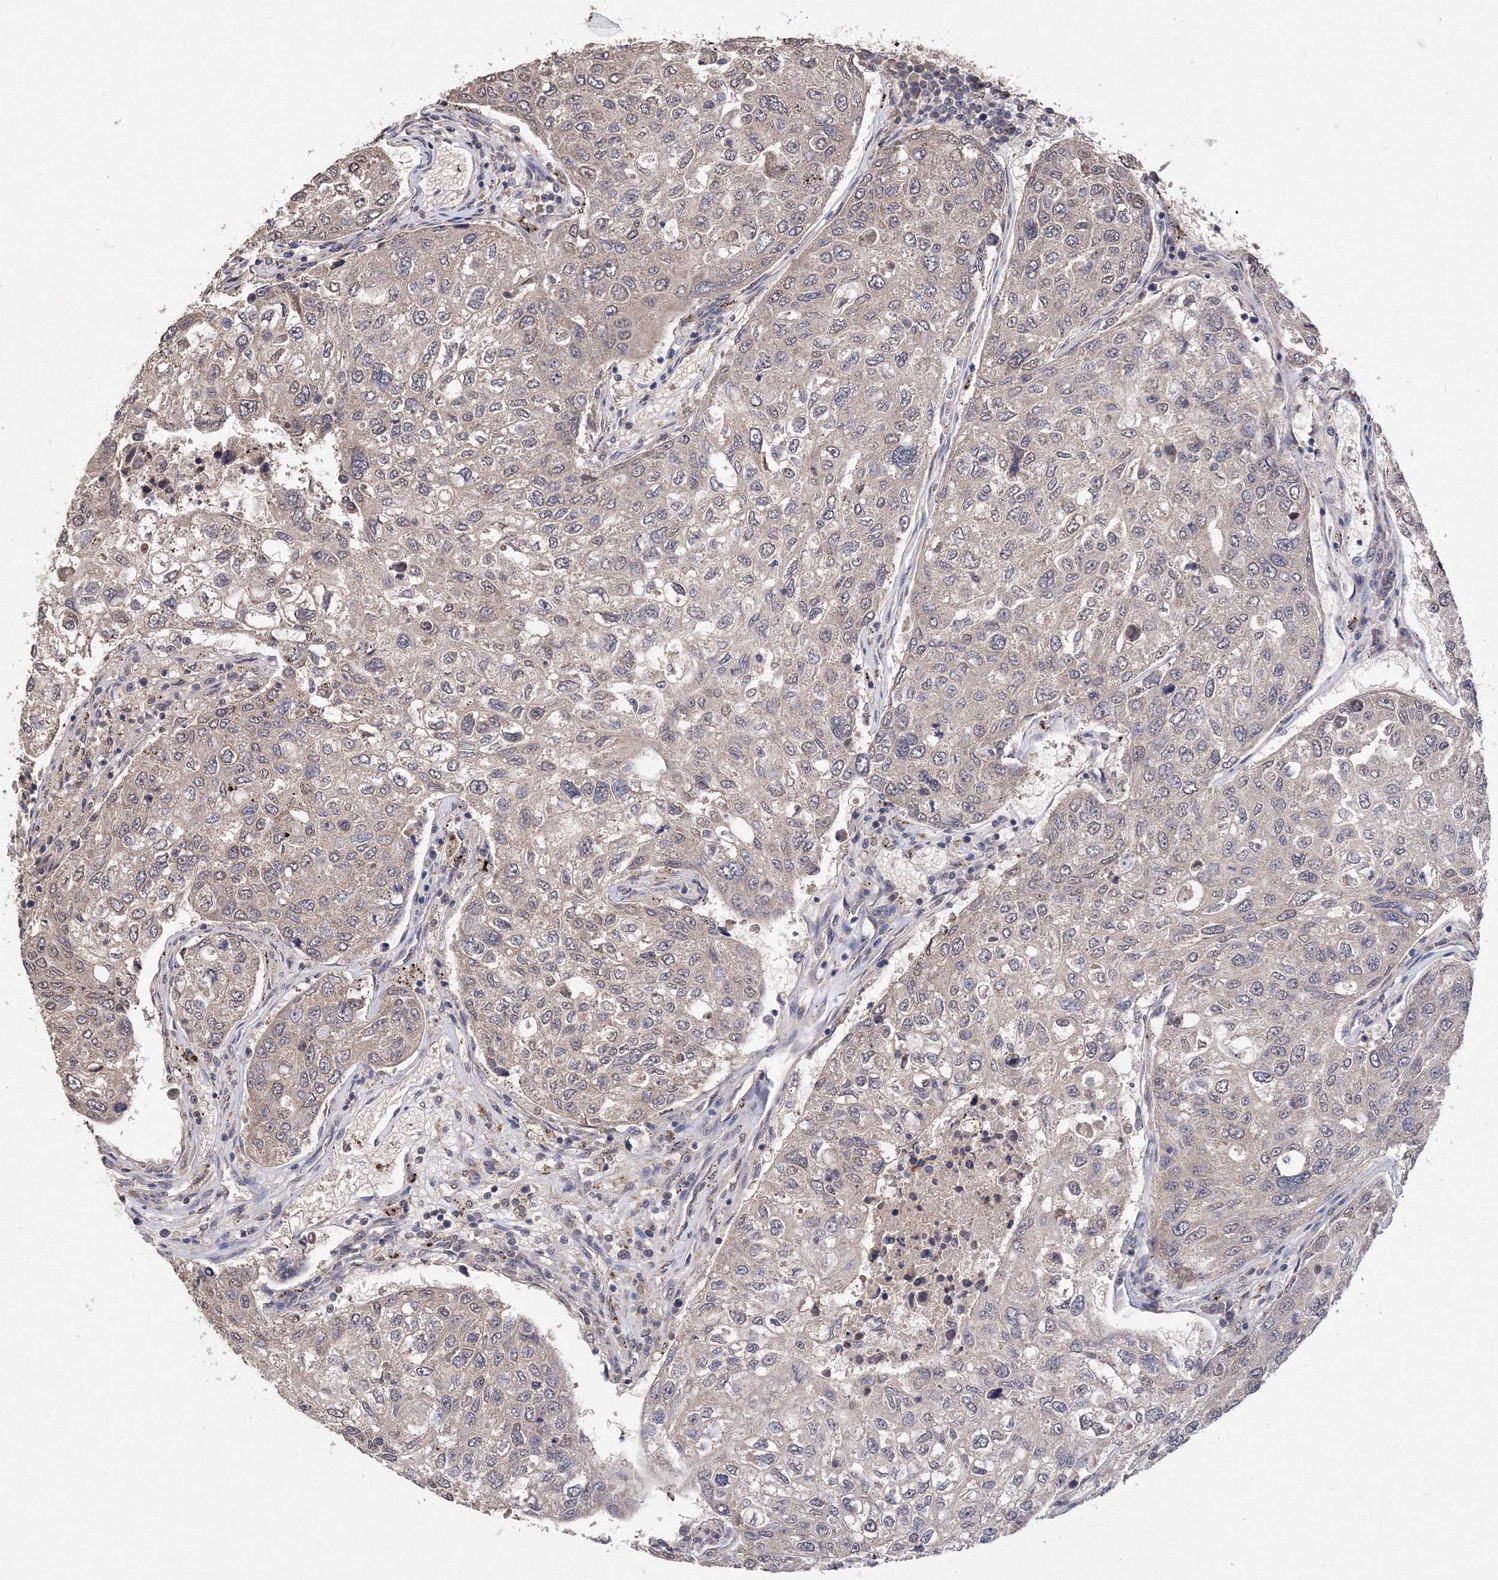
{"staining": {"intensity": "weak", "quantity": "25%-75%", "location": "cytoplasmic/membranous,nuclear"}, "tissue": "urothelial cancer", "cell_type": "Tumor cells", "image_type": "cancer", "snomed": [{"axis": "morphology", "description": "Urothelial carcinoma, High grade"}, {"axis": "topography", "description": "Lymph node"}, {"axis": "topography", "description": "Urinary bladder"}], "caption": "Immunohistochemistry (DAB (3,3'-diaminobenzidine)) staining of urothelial cancer shows weak cytoplasmic/membranous and nuclear protein positivity in about 25%-75% of tumor cells.", "gene": "GPN1", "patient": {"sex": "male", "age": 51}}